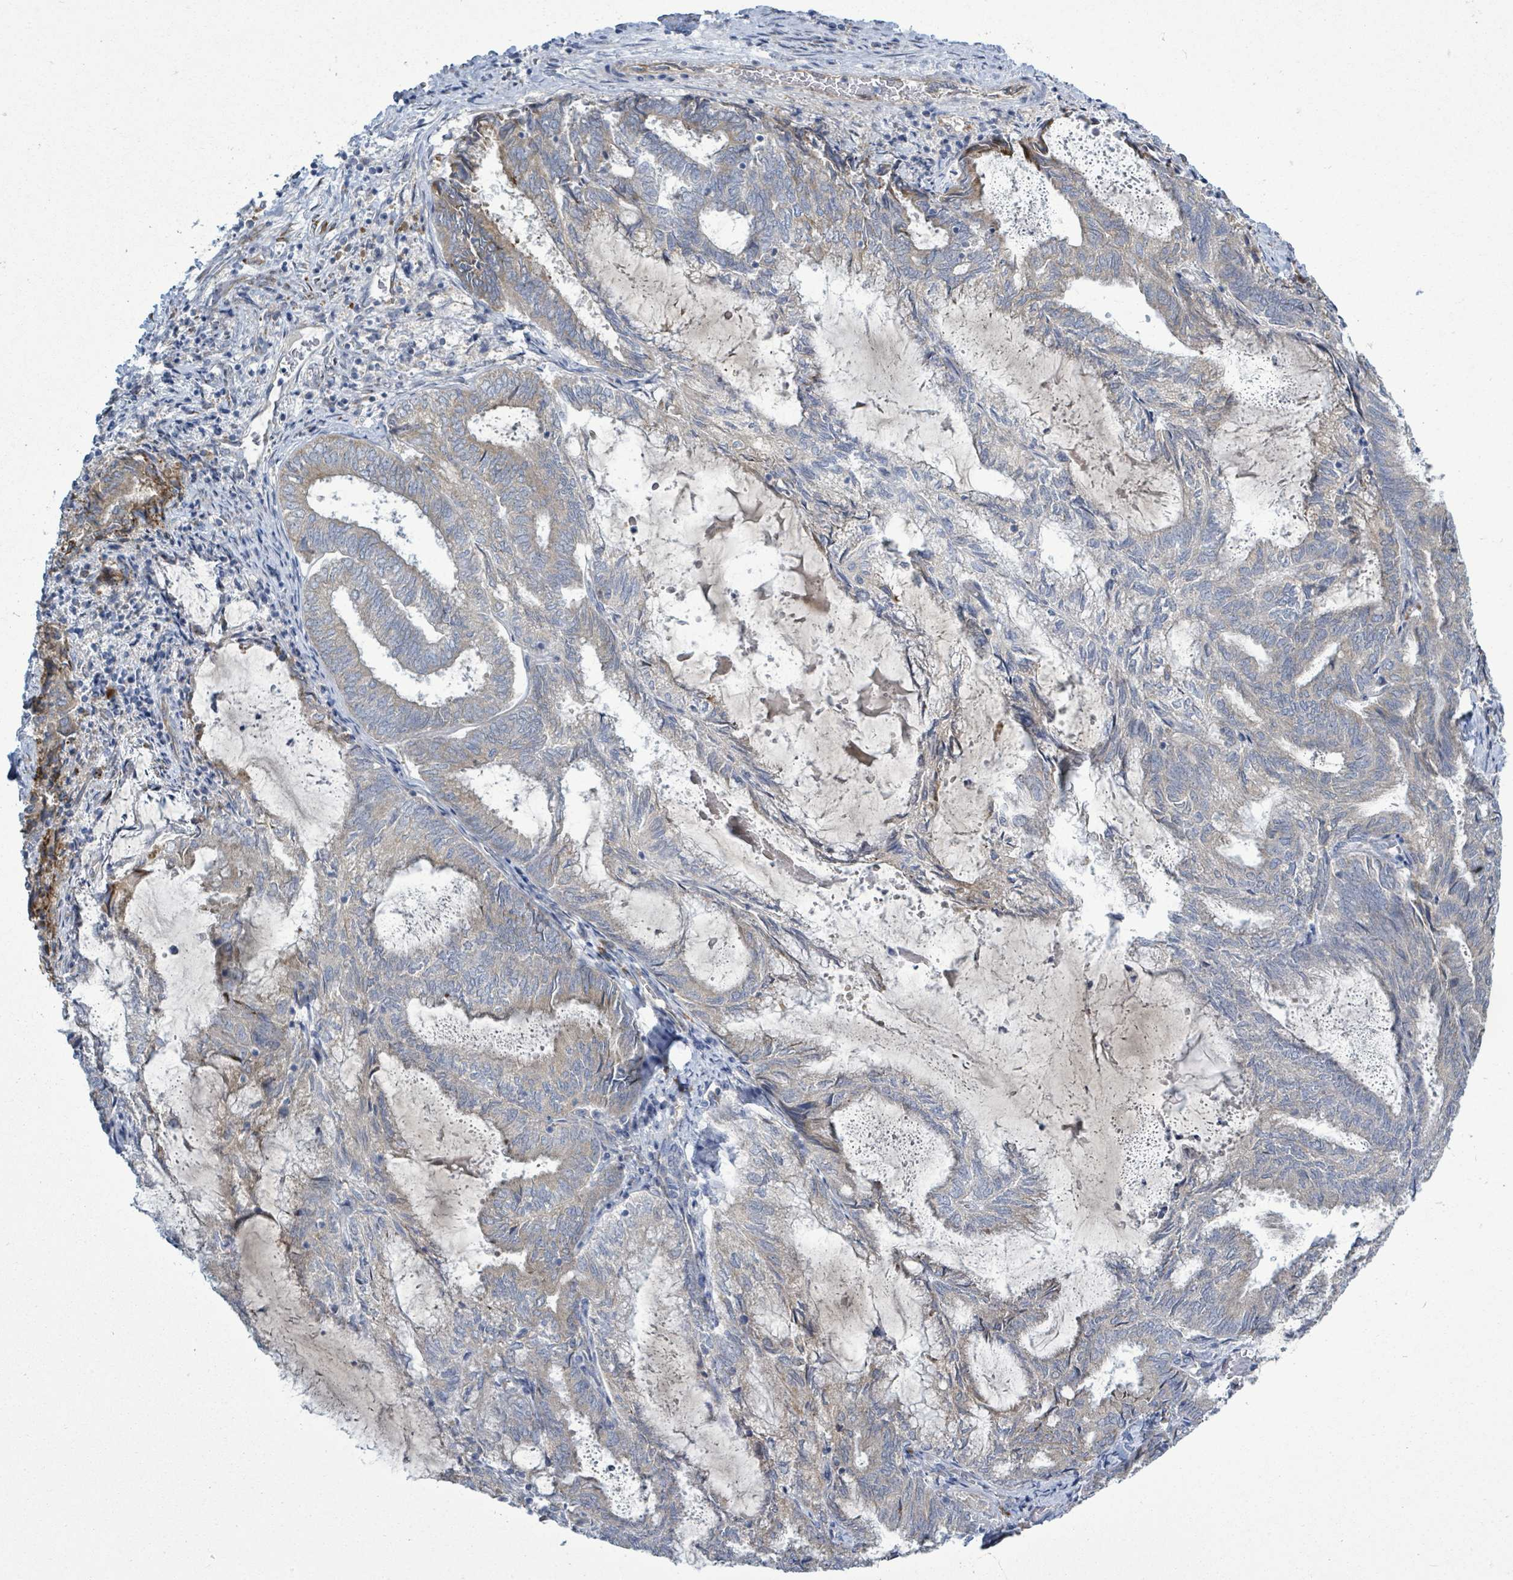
{"staining": {"intensity": "weak", "quantity": "25%-75%", "location": "cytoplasmic/membranous"}, "tissue": "endometrial cancer", "cell_type": "Tumor cells", "image_type": "cancer", "snomed": [{"axis": "morphology", "description": "Adenocarcinoma, NOS"}, {"axis": "topography", "description": "Endometrium"}], "caption": "High-power microscopy captured an immunohistochemistry (IHC) histopathology image of endometrial cancer, revealing weak cytoplasmic/membranous positivity in about 25%-75% of tumor cells.", "gene": "SIRPB1", "patient": {"sex": "female", "age": 80}}